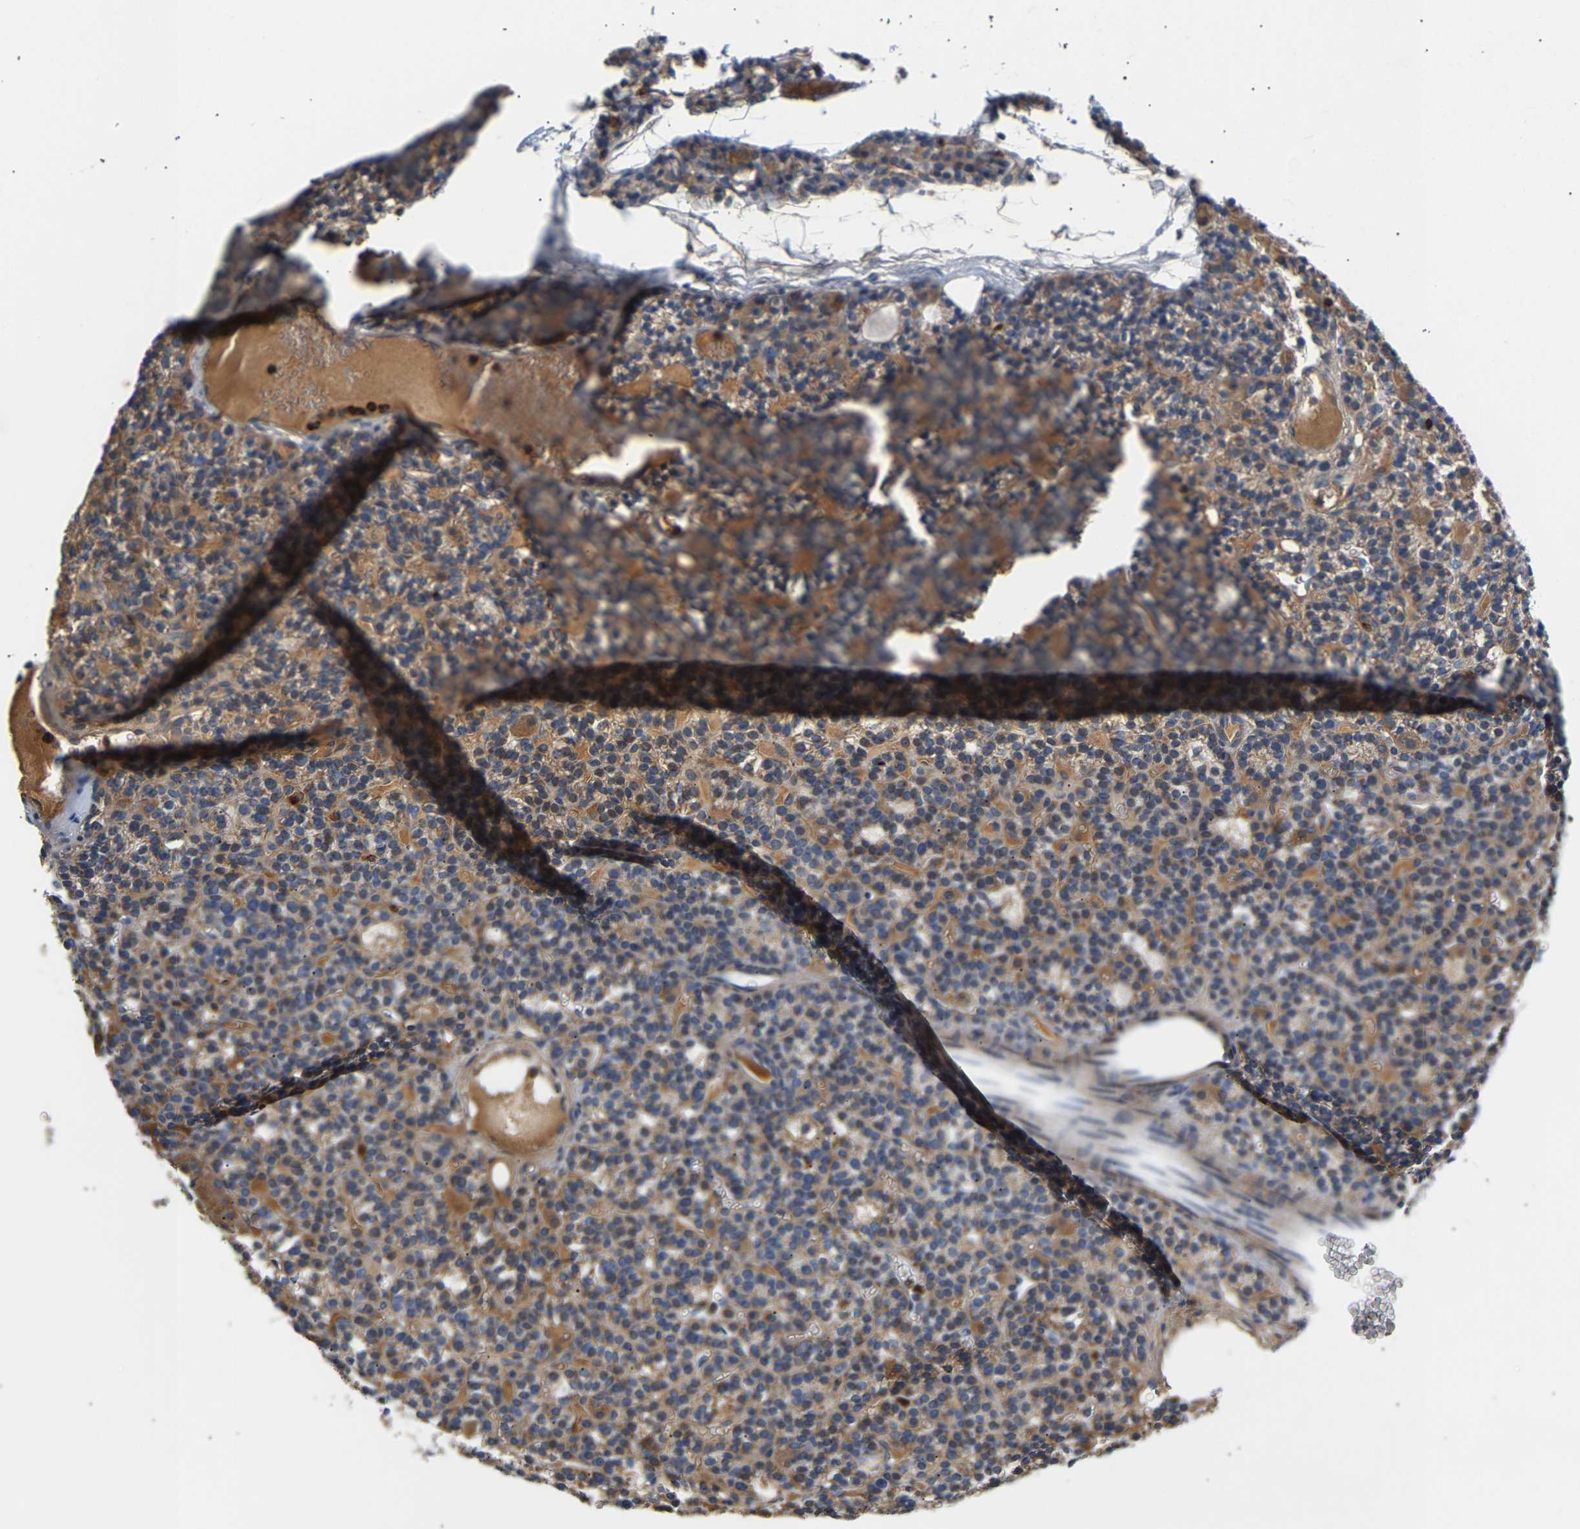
{"staining": {"intensity": "moderate", "quantity": ">75%", "location": "cytoplasmic/membranous"}, "tissue": "parathyroid gland", "cell_type": "Glandular cells", "image_type": "normal", "snomed": [{"axis": "morphology", "description": "Normal tissue, NOS"}, {"axis": "morphology", "description": "Adenoma, NOS"}, {"axis": "topography", "description": "Parathyroid gland"}], "caption": "Moderate cytoplasmic/membranous protein positivity is identified in about >75% of glandular cells in parathyroid gland.", "gene": "CCDC171", "patient": {"sex": "female", "age": 58}}